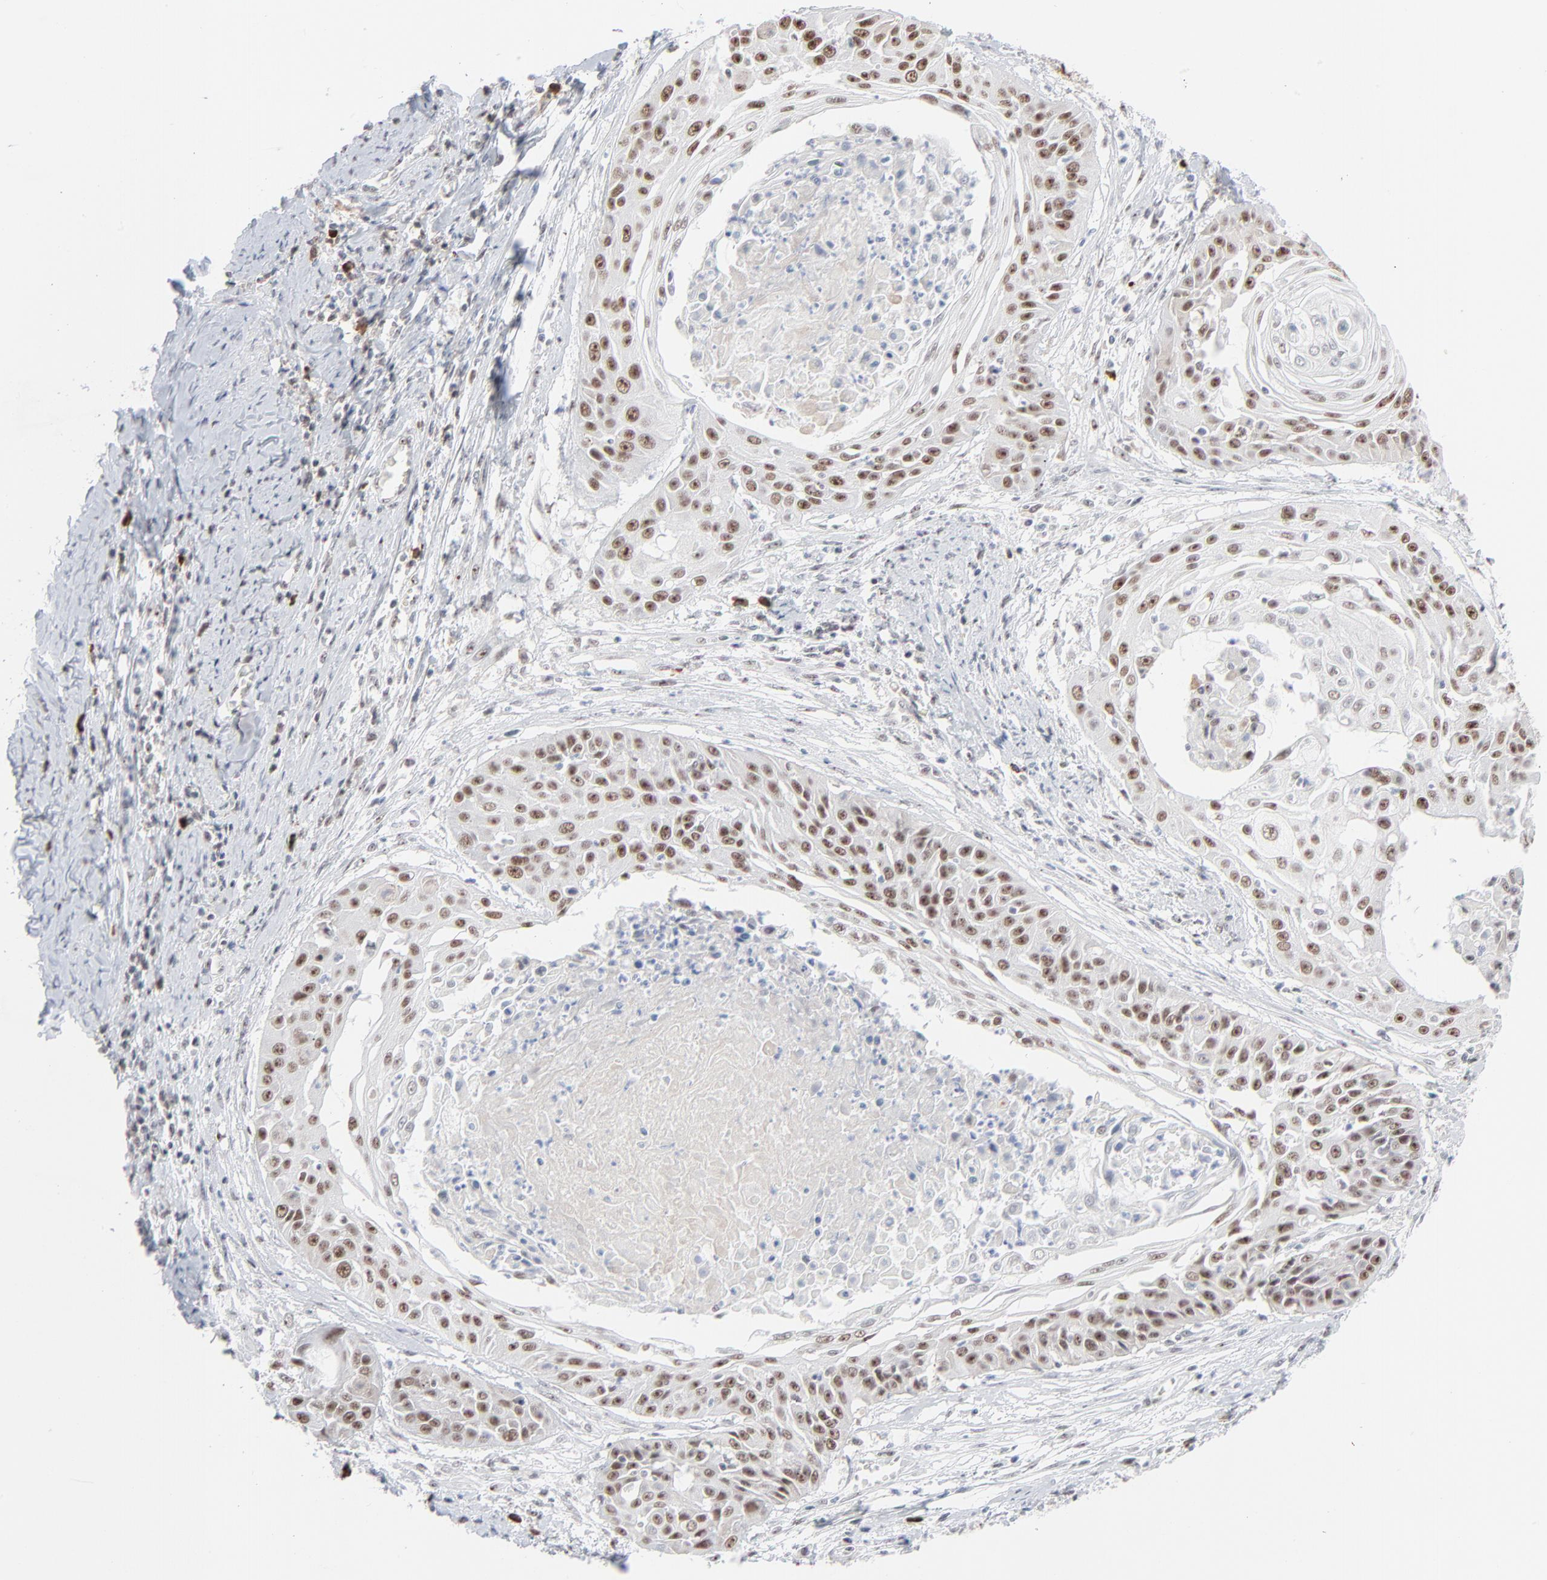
{"staining": {"intensity": "moderate", "quantity": ">75%", "location": "nuclear"}, "tissue": "cervical cancer", "cell_type": "Tumor cells", "image_type": "cancer", "snomed": [{"axis": "morphology", "description": "Squamous cell carcinoma, NOS"}, {"axis": "topography", "description": "Cervix"}], "caption": "This histopathology image displays IHC staining of human cervical cancer (squamous cell carcinoma), with medium moderate nuclear expression in about >75% of tumor cells.", "gene": "MPHOSPH6", "patient": {"sex": "female", "age": 64}}